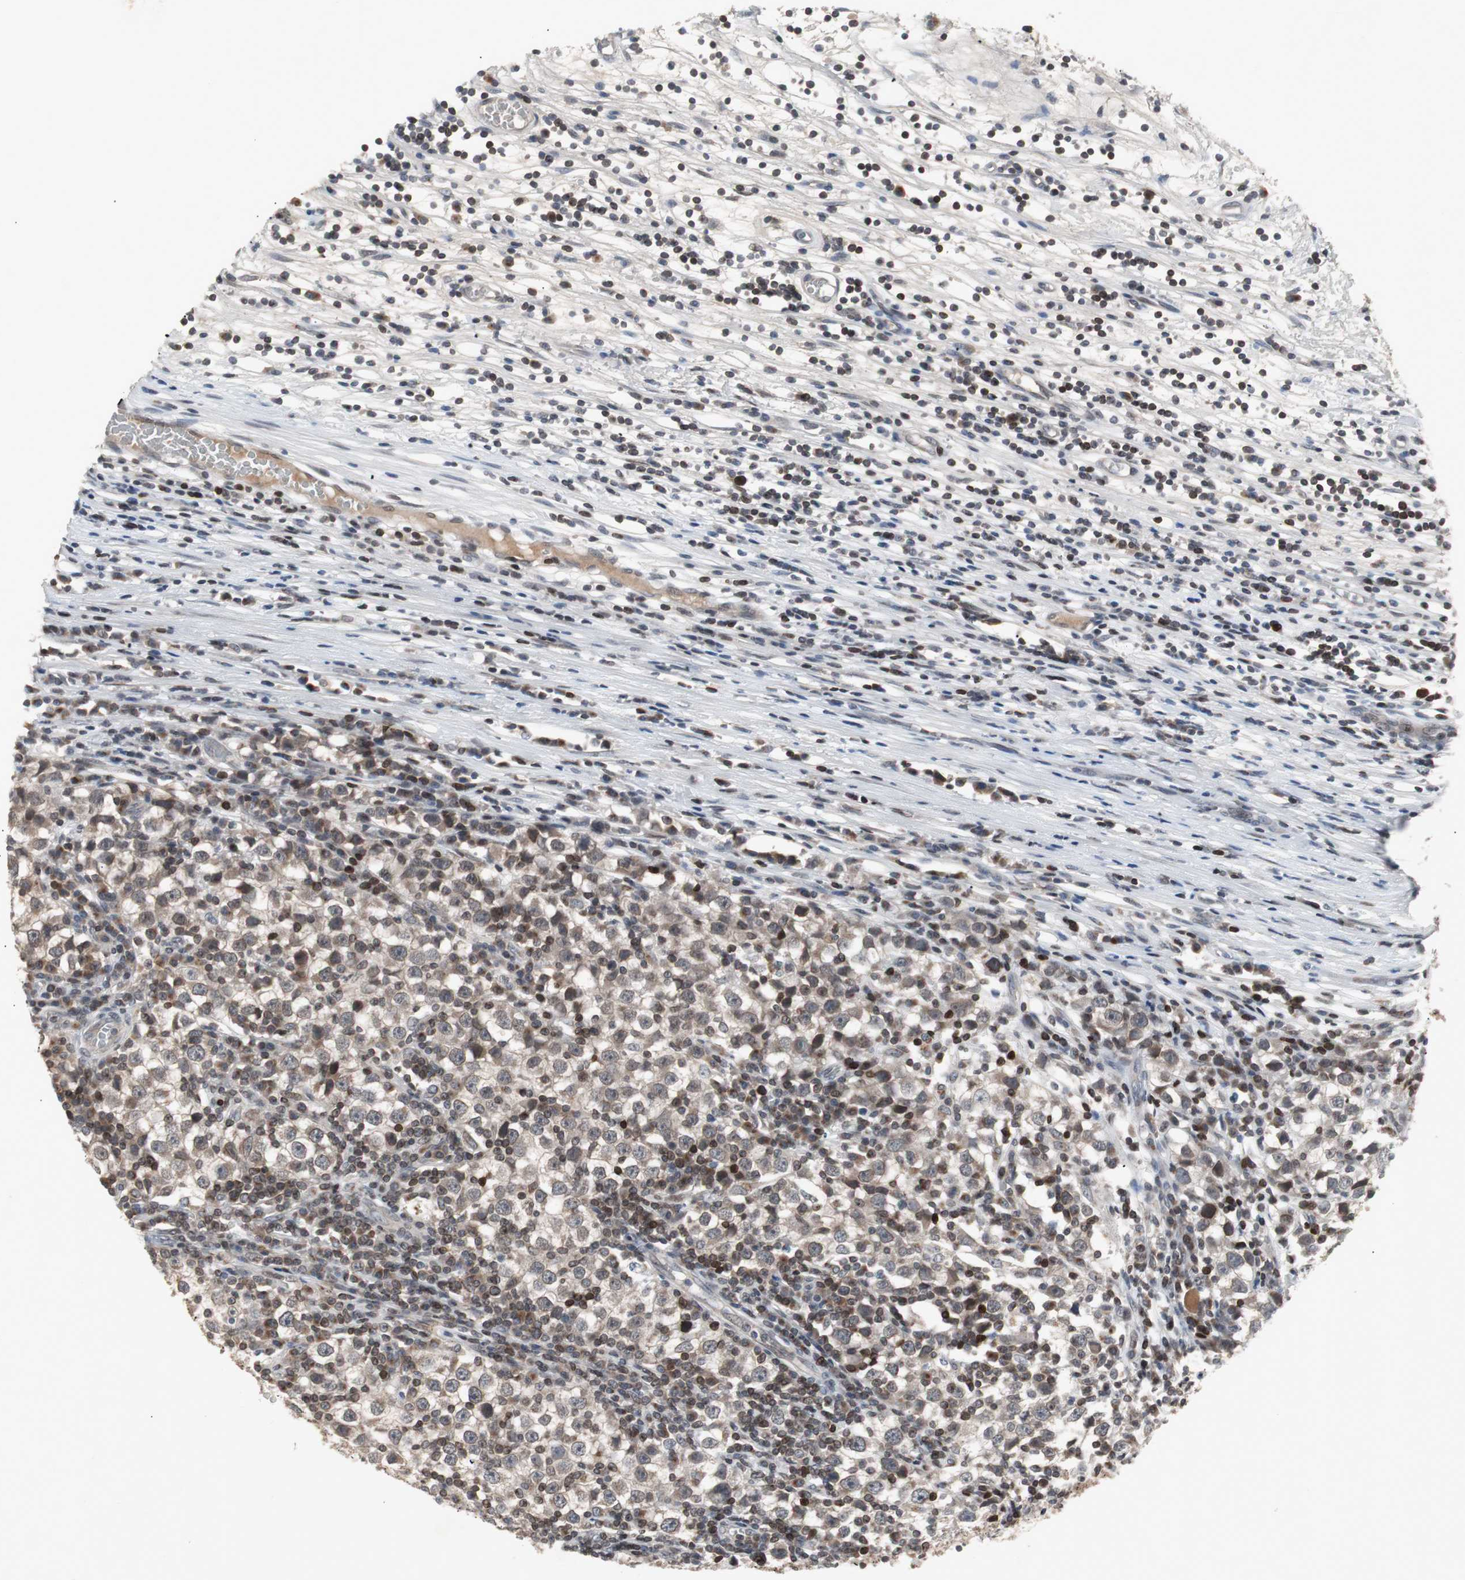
{"staining": {"intensity": "moderate", "quantity": "25%-75%", "location": "cytoplasmic/membranous,nuclear"}, "tissue": "testis cancer", "cell_type": "Tumor cells", "image_type": "cancer", "snomed": [{"axis": "morphology", "description": "Seminoma, NOS"}, {"axis": "topography", "description": "Testis"}], "caption": "An image of testis cancer (seminoma) stained for a protein demonstrates moderate cytoplasmic/membranous and nuclear brown staining in tumor cells.", "gene": "ZNF396", "patient": {"sex": "male", "age": 65}}